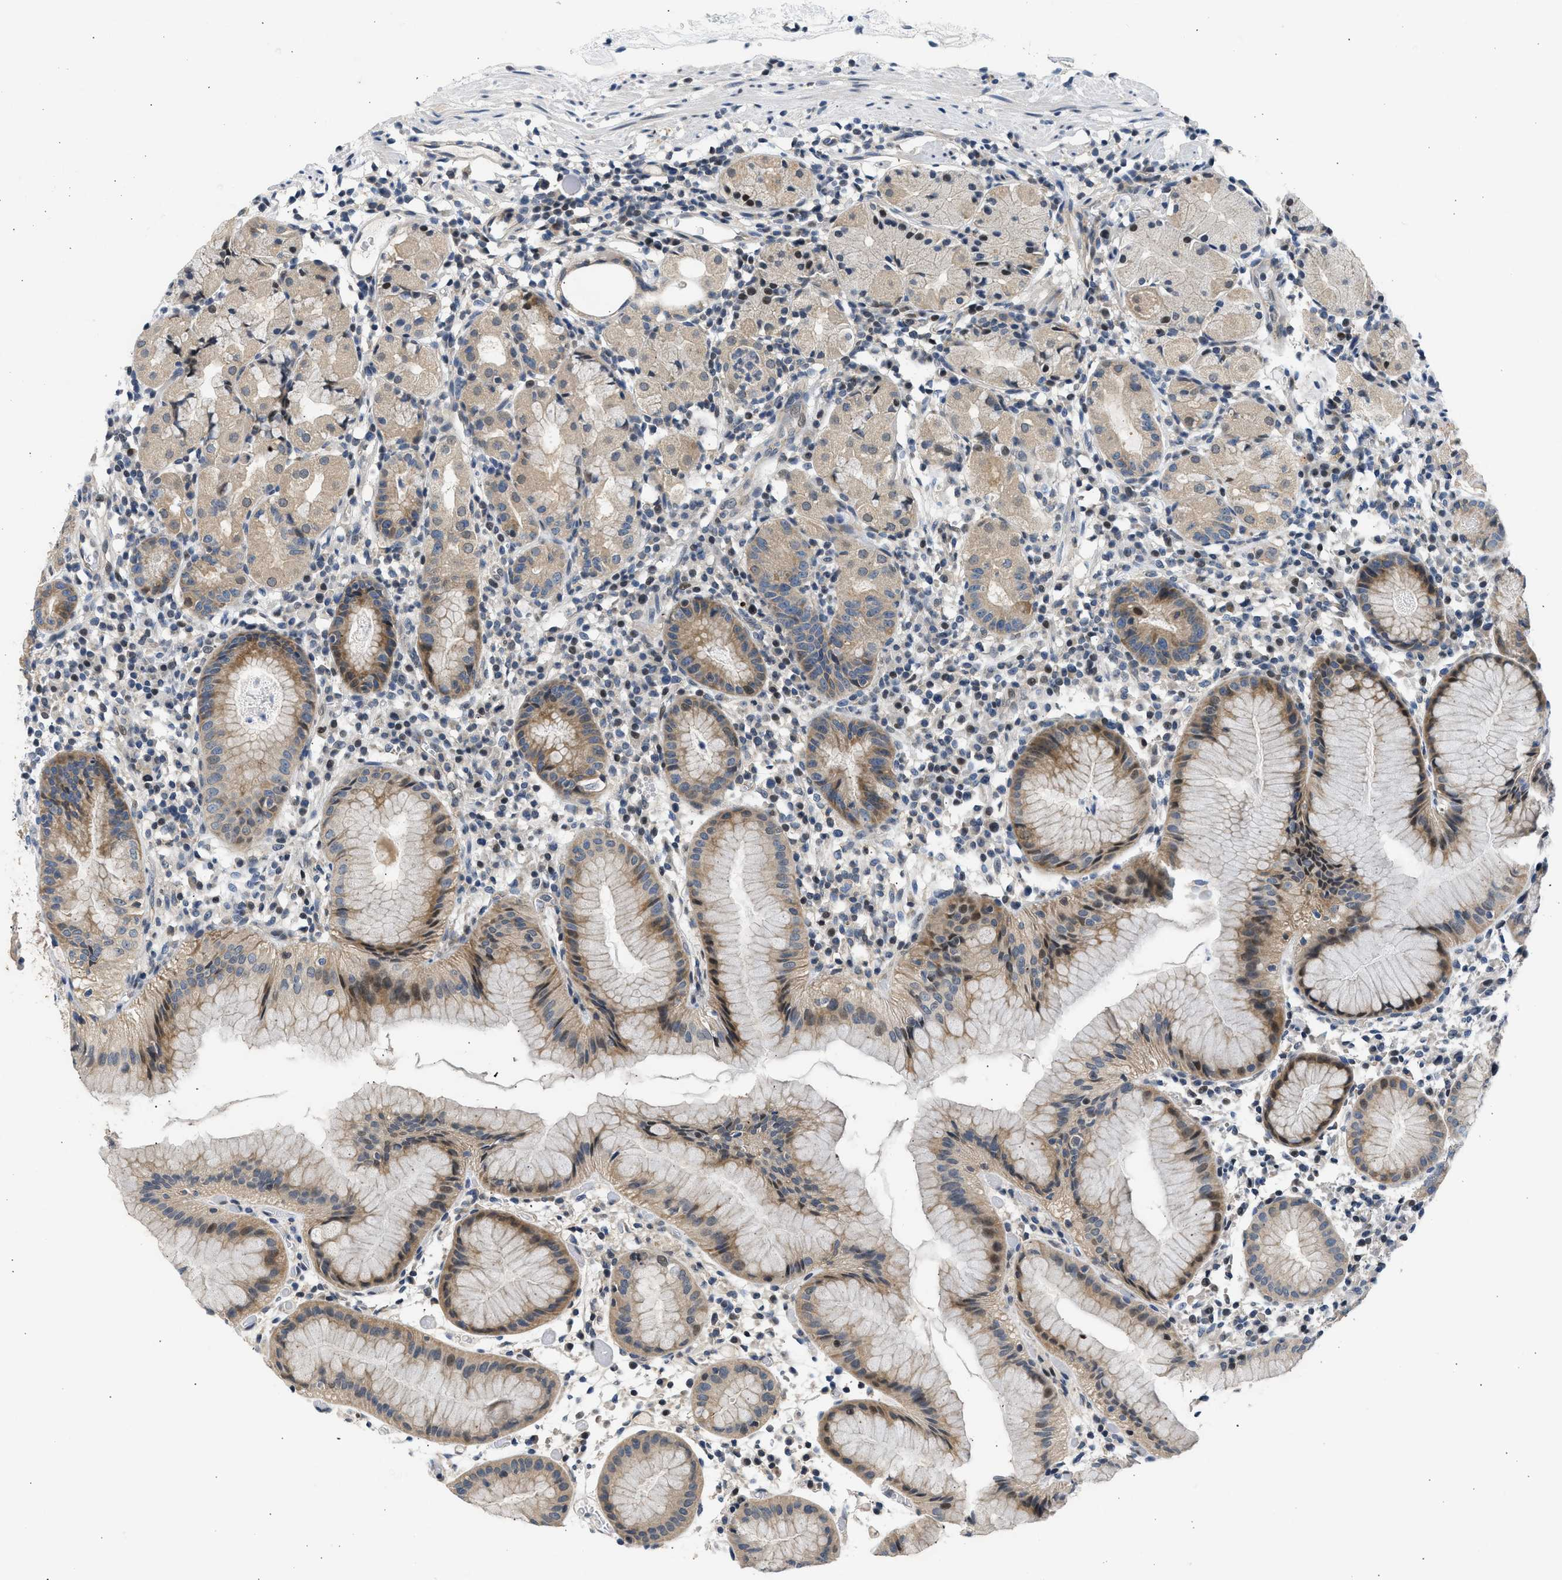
{"staining": {"intensity": "moderate", "quantity": "25%-75%", "location": "cytoplasmic/membranous,nuclear"}, "tissue": "stomach", "cell_type": "Glandular cells", "image_type": "normal", "snomed": [{"axis": "morphology", "description": "Normal tissue, NOS"}, {"axis": "topography", "description": "Stomach"}, {"axis": "topography", "description": "Stomach, lower"}], "caption": "This micrograph exhibits IHC staining of unremarkable stomach, with medium moderate cytoplasmic/membranous,nuclear expression in about 25%-75% of glandular cells.", "gene": "OLIG3", "patient": {"sex": "female", "age": 75}}